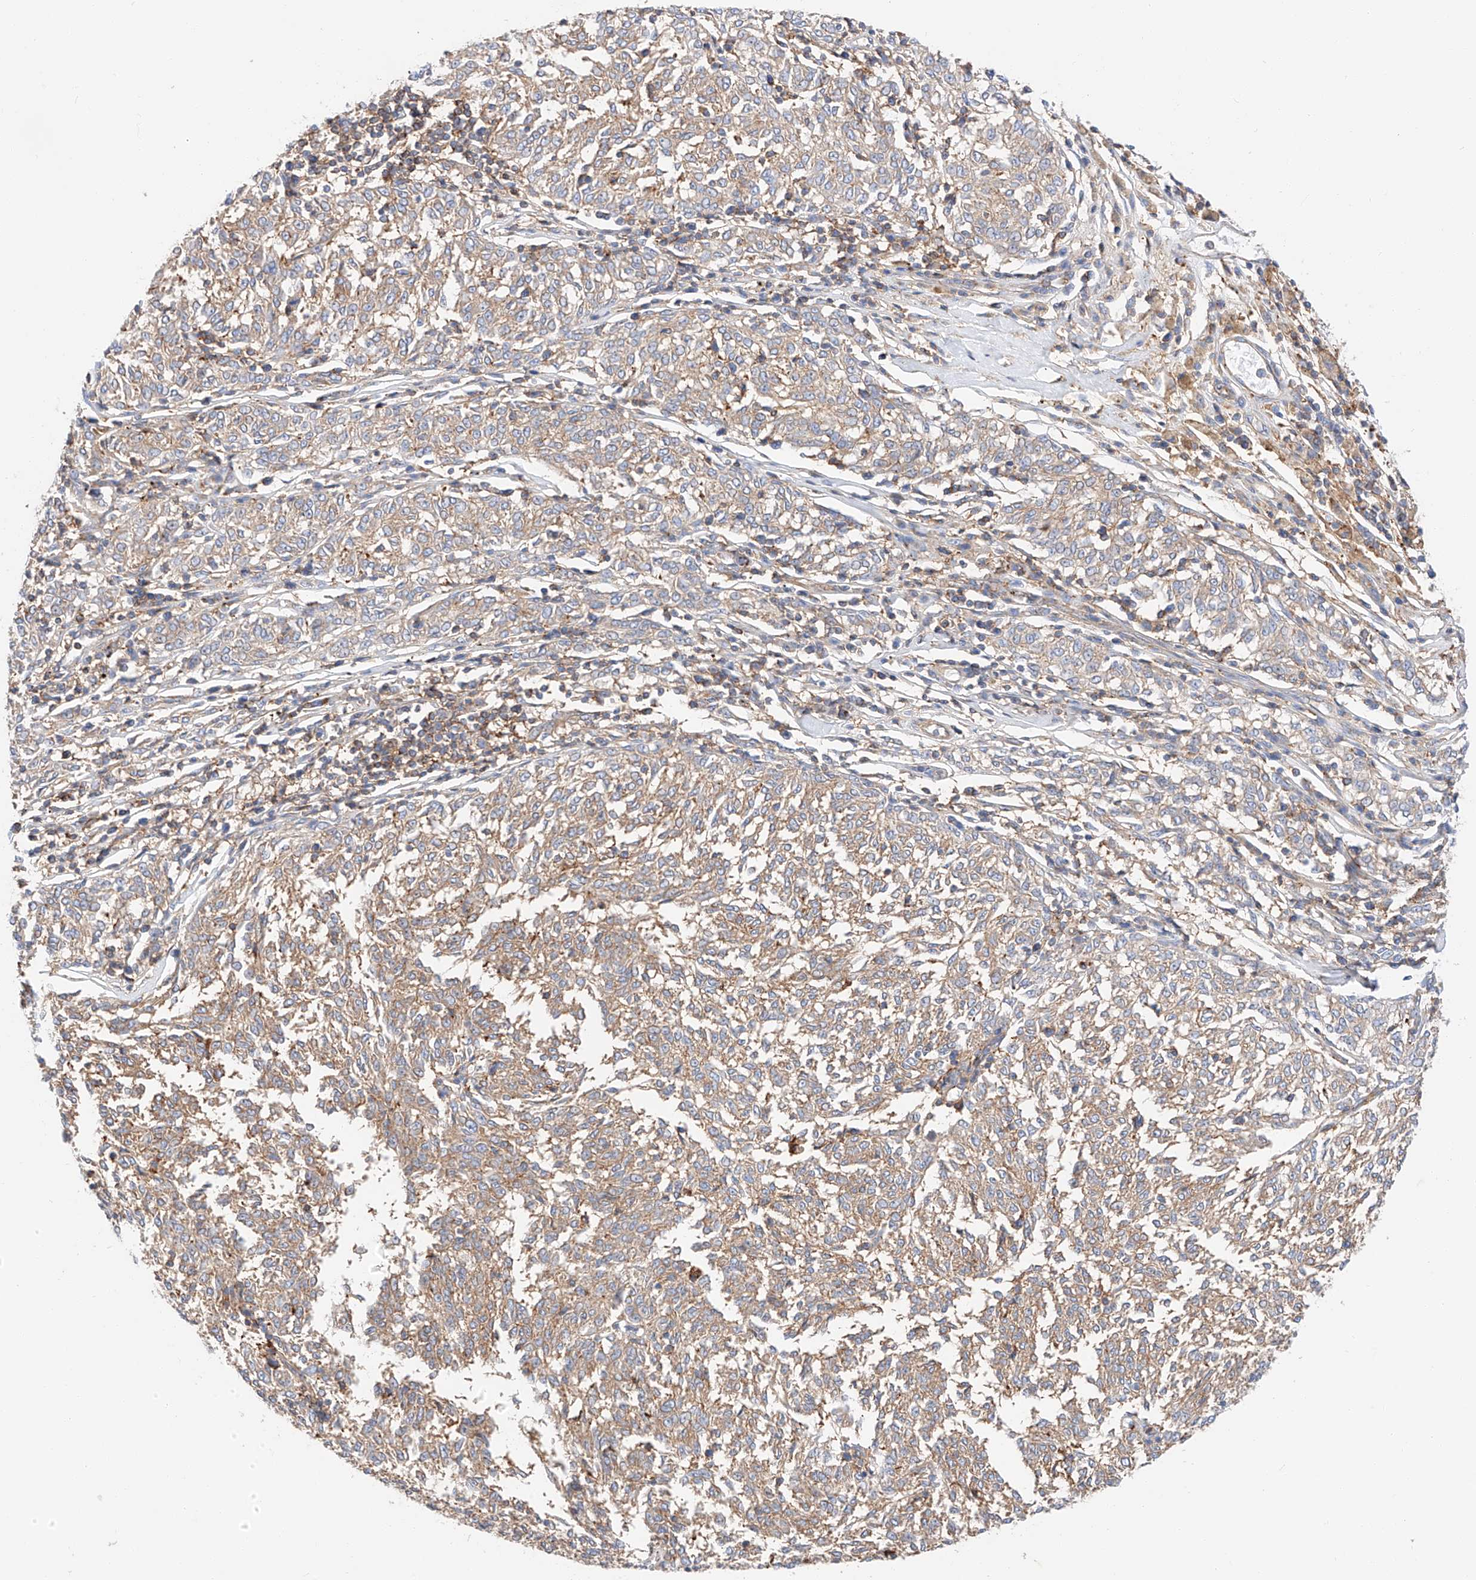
{"staining": {"intensity": "weak", "quantity": ">75%", "location": "cytoplasmic/membranous"}, "tissue": "melanoma", "cell_type": "Tumor cells", "image_type": "cancer", "snomed": [{"axis": "morphology", "description": "Malignant melanoma, NOS"}, {"axis": "topography", "description": "Skin"}], "caption": "Weak cytoplasmic/membranous protein staining is identified in approximately >75% of tumor cells in malignant melanoma.", "gene": "HAUS4", "patient": {"sex": "female", "age": 72}}